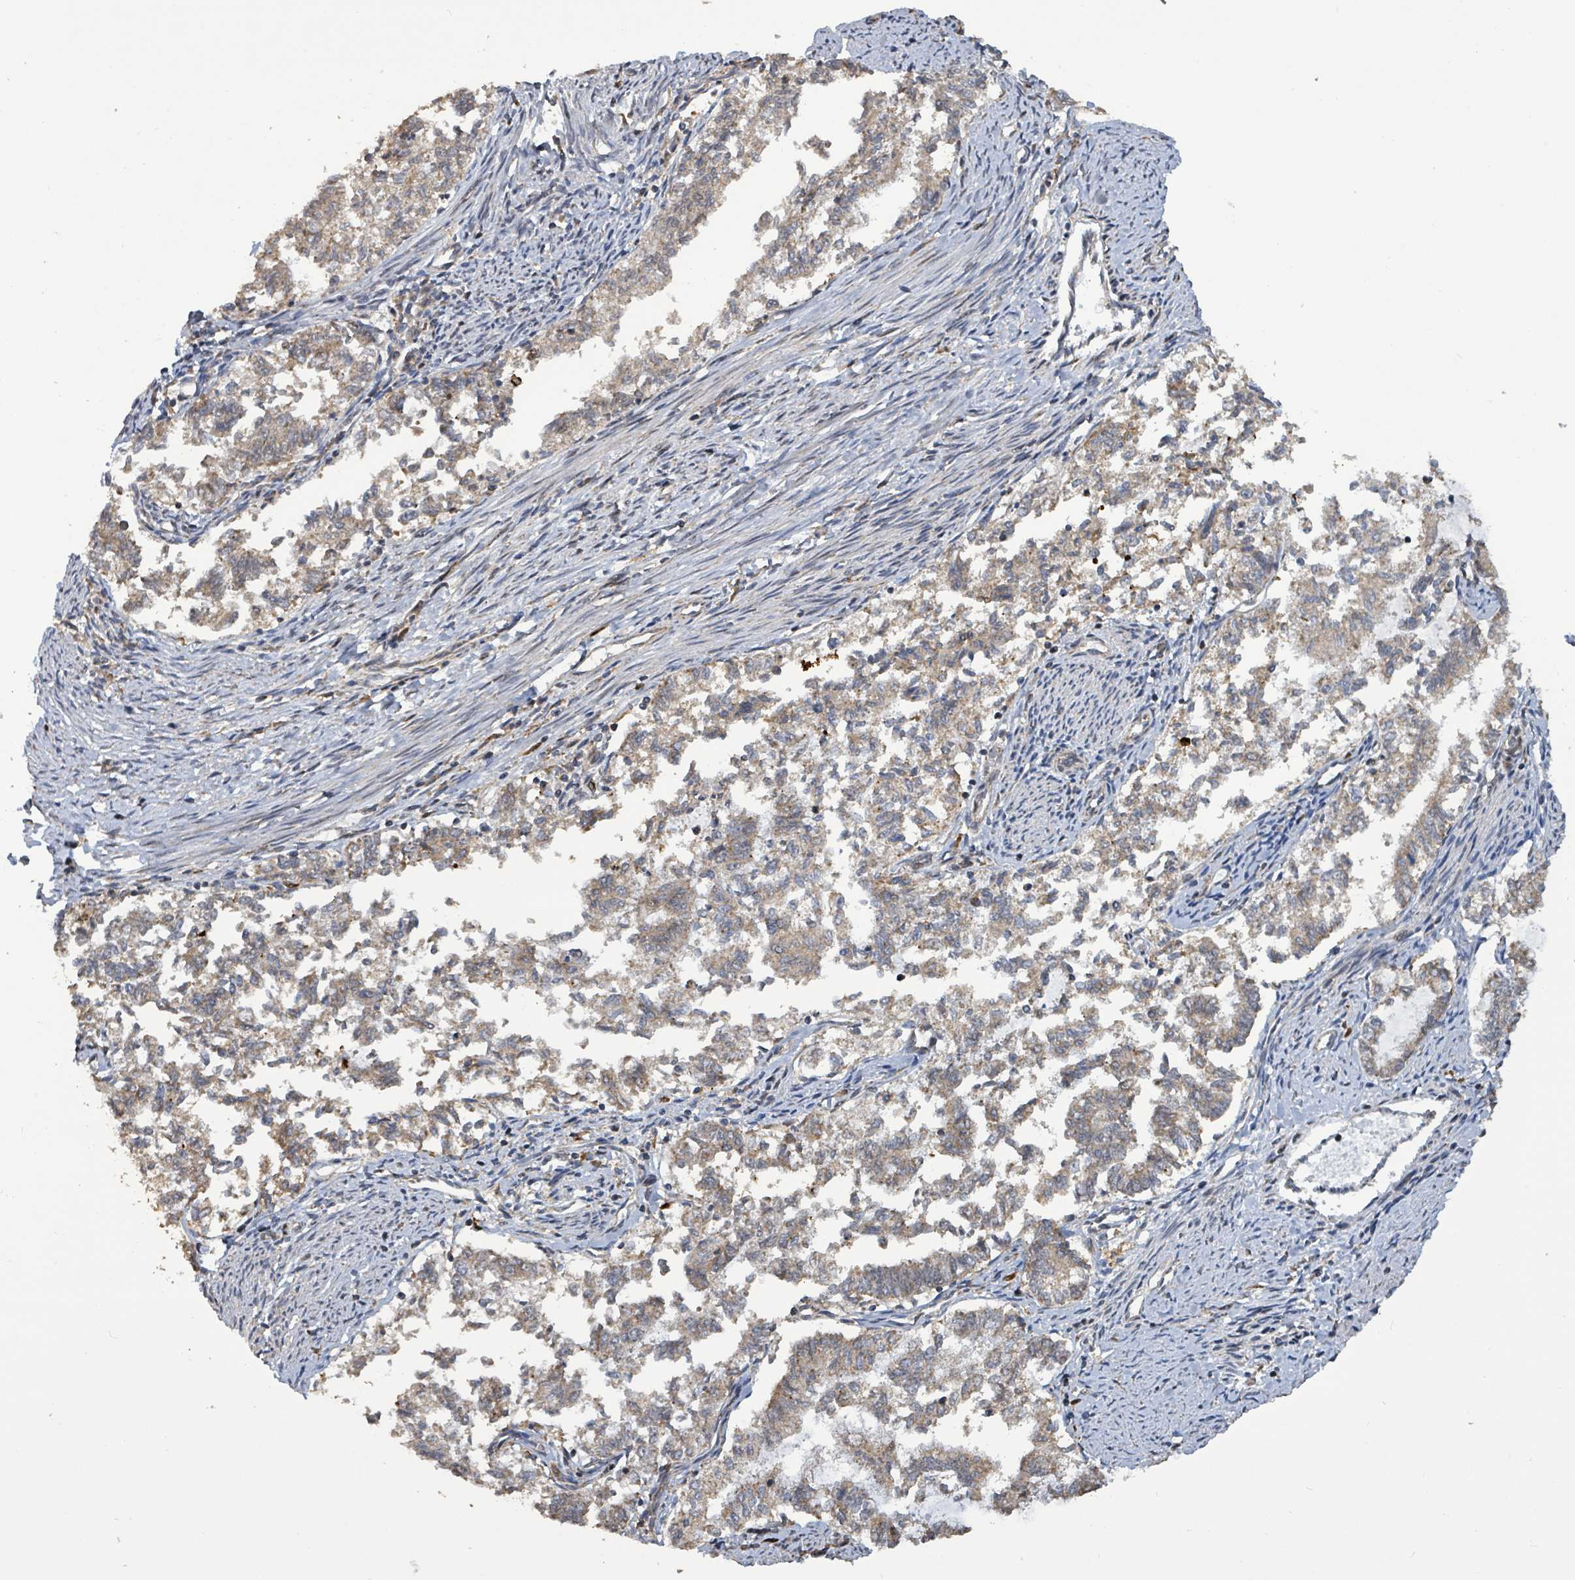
{"staining": {"intensity": "weak", "quantity": "25%-75%", "location": "cytoplasmic/membranous"}, "tissue": "endometrial cancer", "cell_type": "Tumor cells", "image_type": "cancer", "snomed": [{"axis": "morphology", "description": "Adenocarcinoma, NOS"}, {"axis": "topography", "description": "Endometrium"}], "caption": "Endometrial adenocarcinoma stained with immunohistochemistry (IHC) reveals weak cytoplasmic/membranous positivity in about 25%-75% of tumor cells.", "gene": "COQ6", "patient": {"sex": "female", "age": 79}}